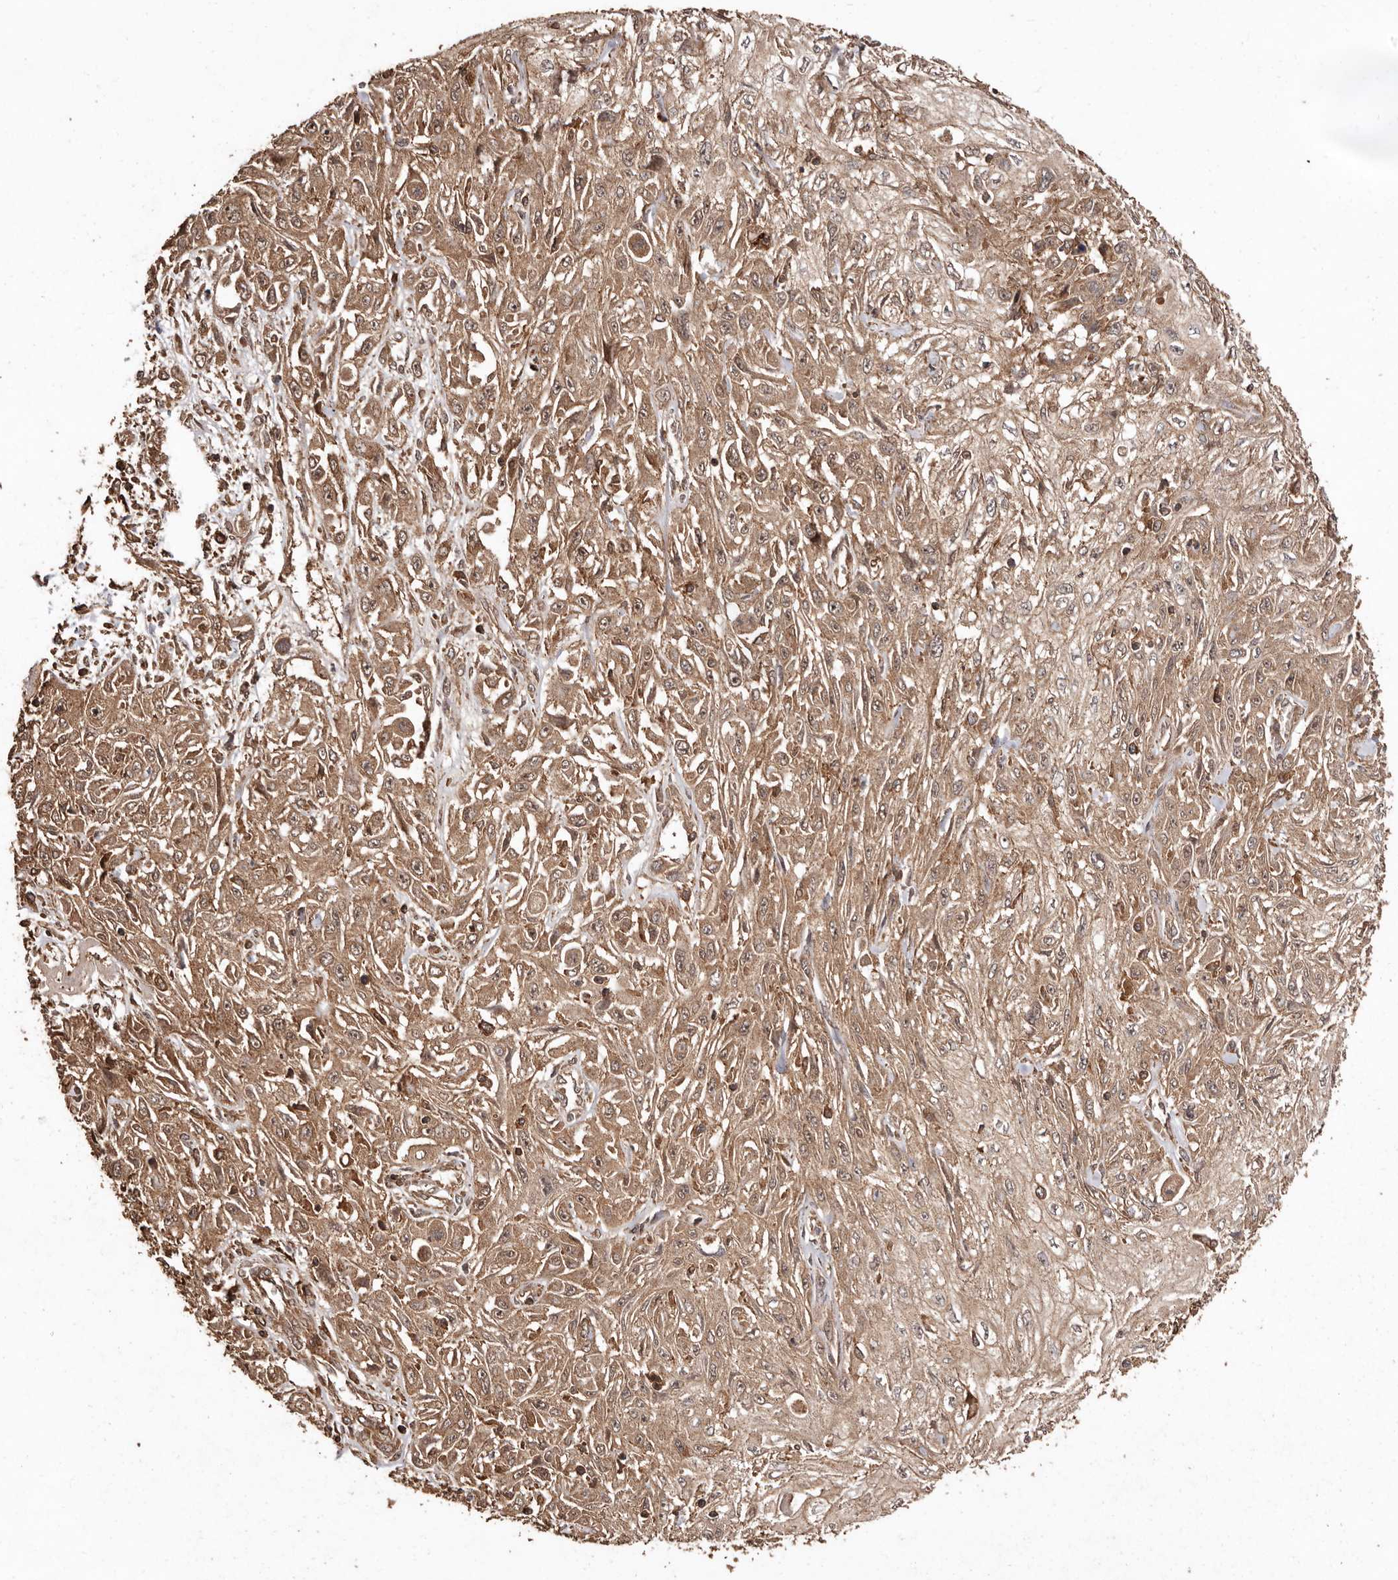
{"staining": {"intensity": "moderate", "quantity": ">75%", "location": "cytoplasmic/membranous"}, "tissue": "skin cancer", "cell_type": "Tumor cells", "image_type": "cancer", "snomed": [{"axis": "morphology", "description": "Squamous cell carcinoma, NOS"}, {"axis": "morphology", "description": "Squamous cell carcinoma, metastatic, NOS"}, {"axis": "topography", "description": "Skin"}, {"axis": "topography", "description": "Lymph node"}], "caption": "IHC photomicrograph of skin cancer (squamous cell carcinoma) stained for a protein (brown), which displays medium levels of moderate cytoplasmic/membranous expression in approximately >75% of tumor cells.", "gene": "RWDD1", "patient": {"sex": "male", "age": 75}}